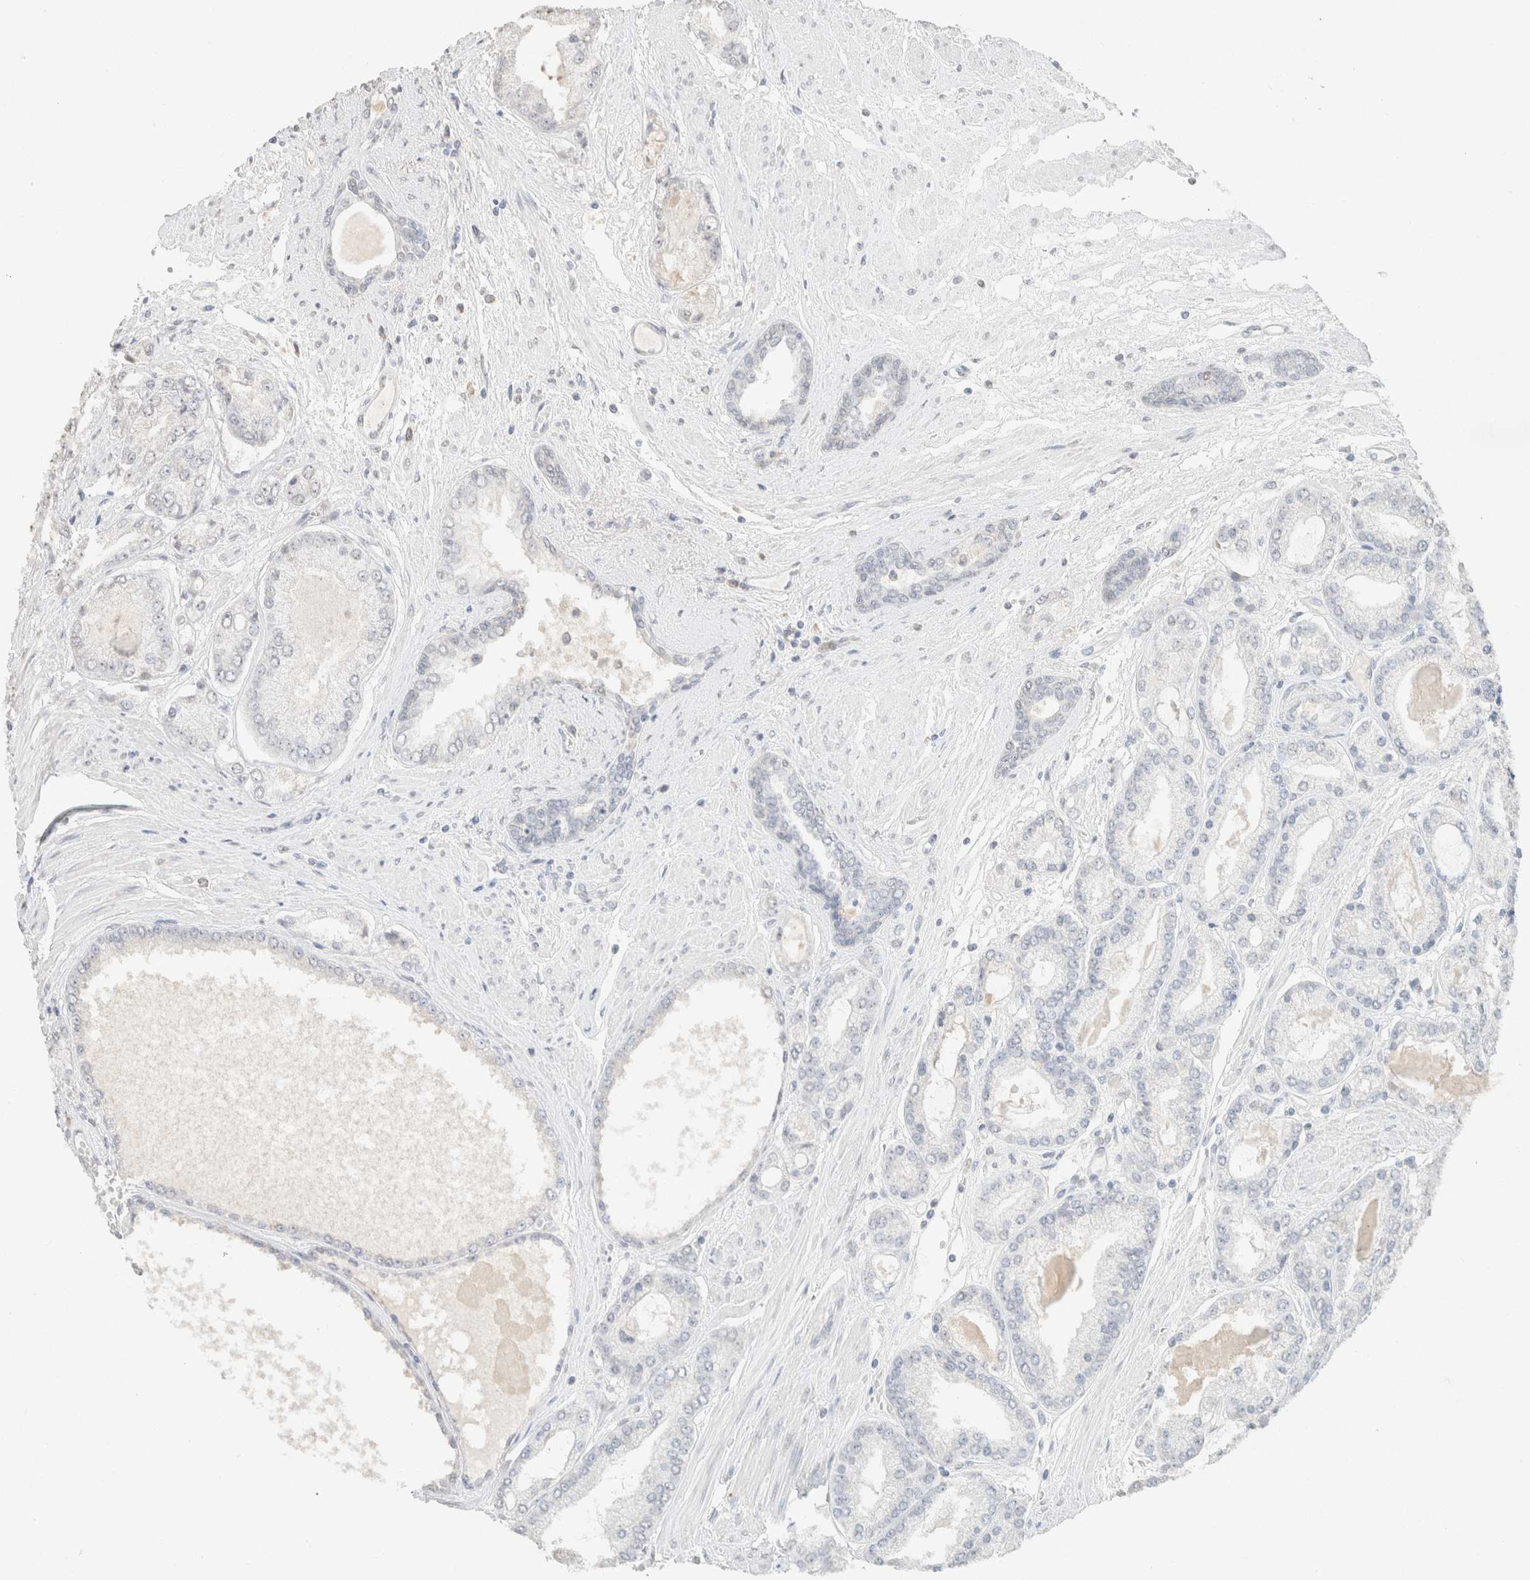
{"staining": {"intensity": "negative", "quantity": "none", "location": "none"}, "tissue": "prostate cancer", "cell_type": "Tumor cells", "image_type": "cancer", "snomed": [{"axis": "morphology", "description": "Adenocarcinoma, High grade"}, {"axis": "topography", "description": "Prostate"}], "caption": "The histopathology image displays no staining of tumor cells in prostate cancer.", "gene": "CPA1", "patient": {"sex": "male", "age": 59}}